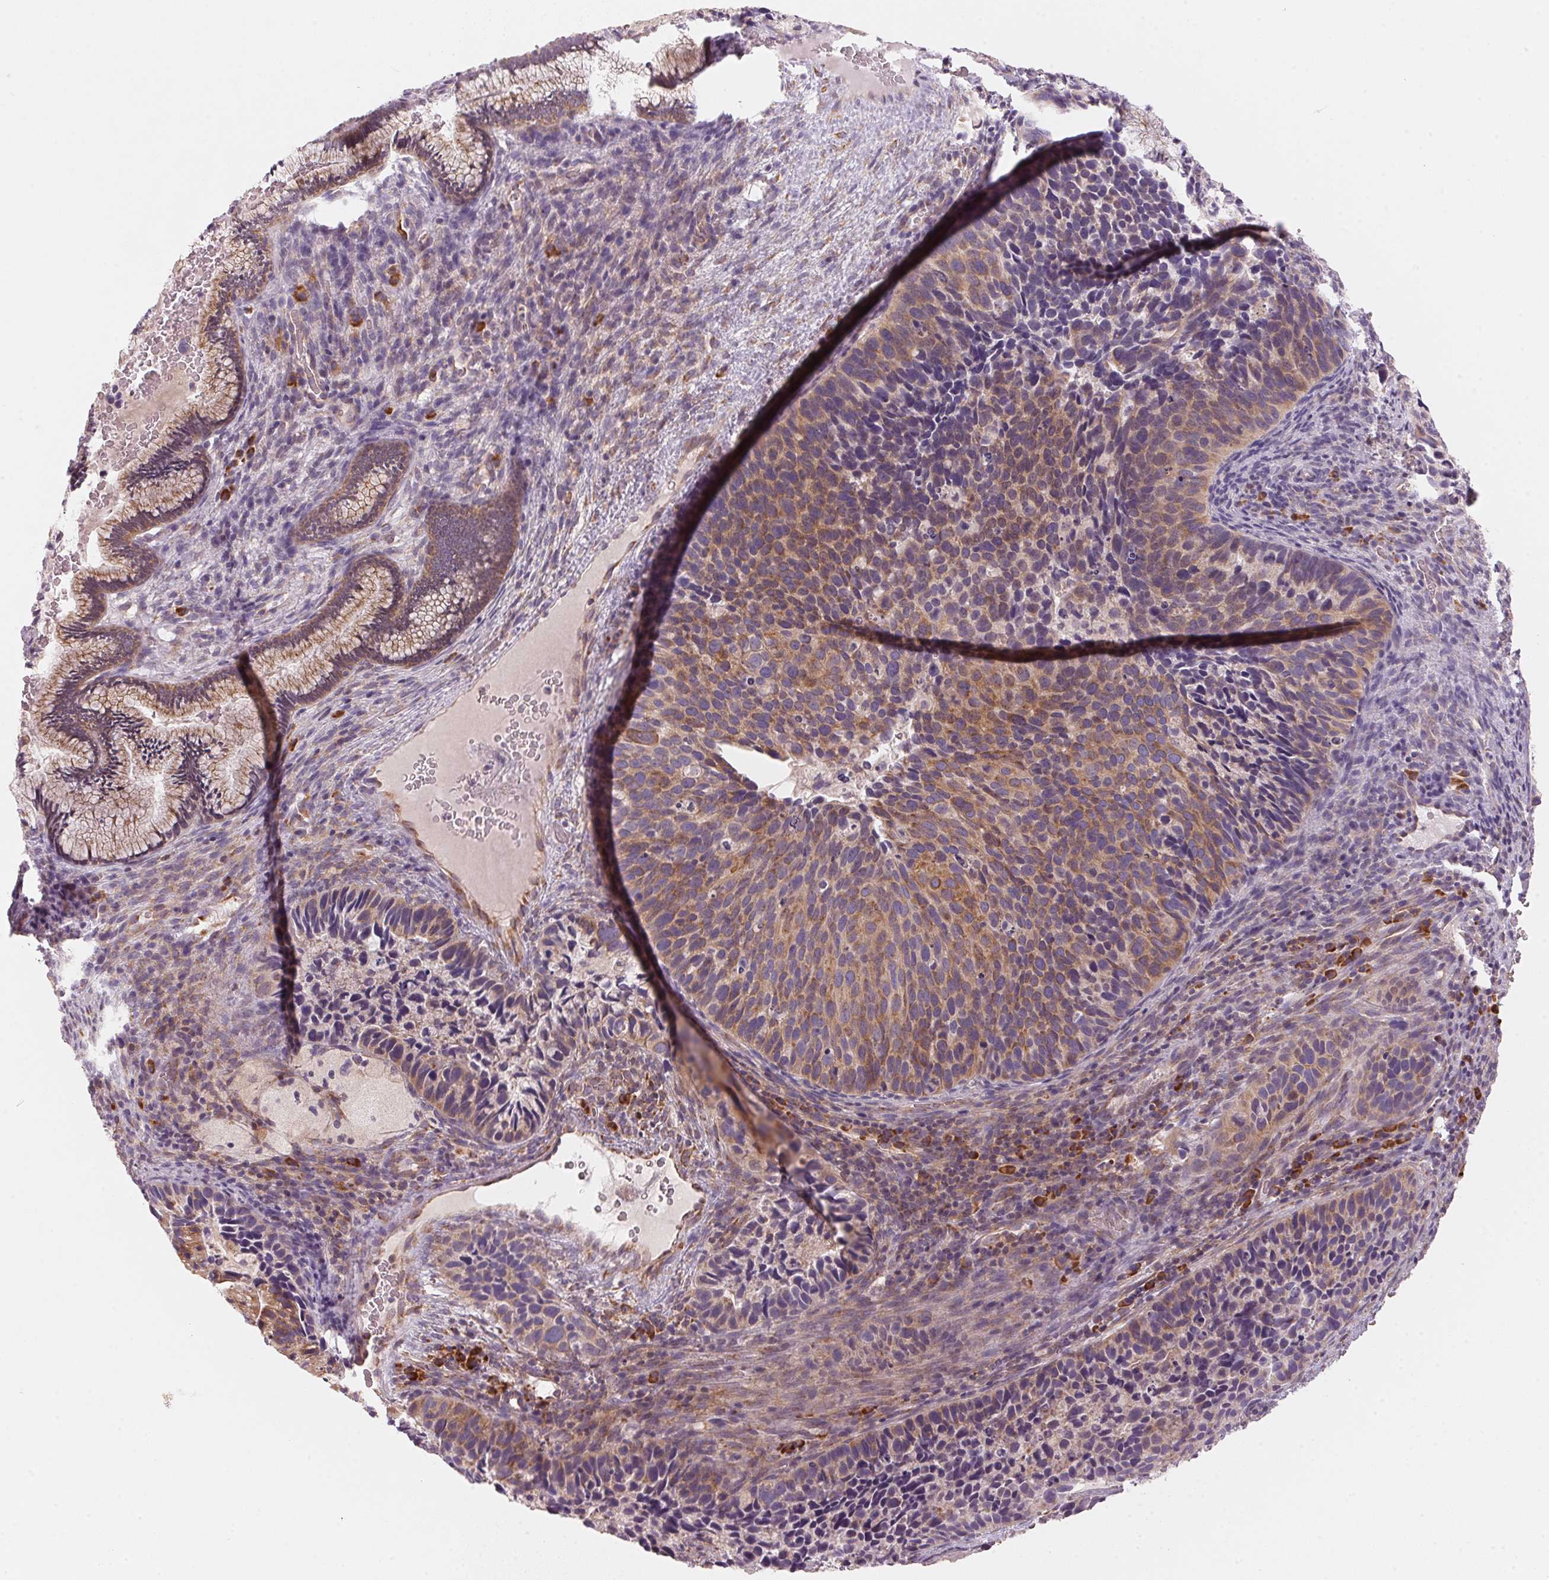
{"staining": {"intensity": "moderate", "quantity": "25%-75%", "location": "cytoplasmic/membranous"}, "tissue": "cervical cancer", "cell_type": "Tumor cells", "image_type": "cancer", "snomed": [{"axis": "morphology", "description": "Squamous cell carcinoma, NOS"}, {"axis": "topography", "description": "Cervix"}], "caption": "A histopathology image of human cervical cancer (squamous cell carcinoma) stained for a protein shows moderate cytoplasmic/membranous brown staining in tumor cells. (DAB = brown stain, brightfield microscopy at high magnification).", "gene": "BLOC1S2", "patient": {"sex": "female", "age": 38}}